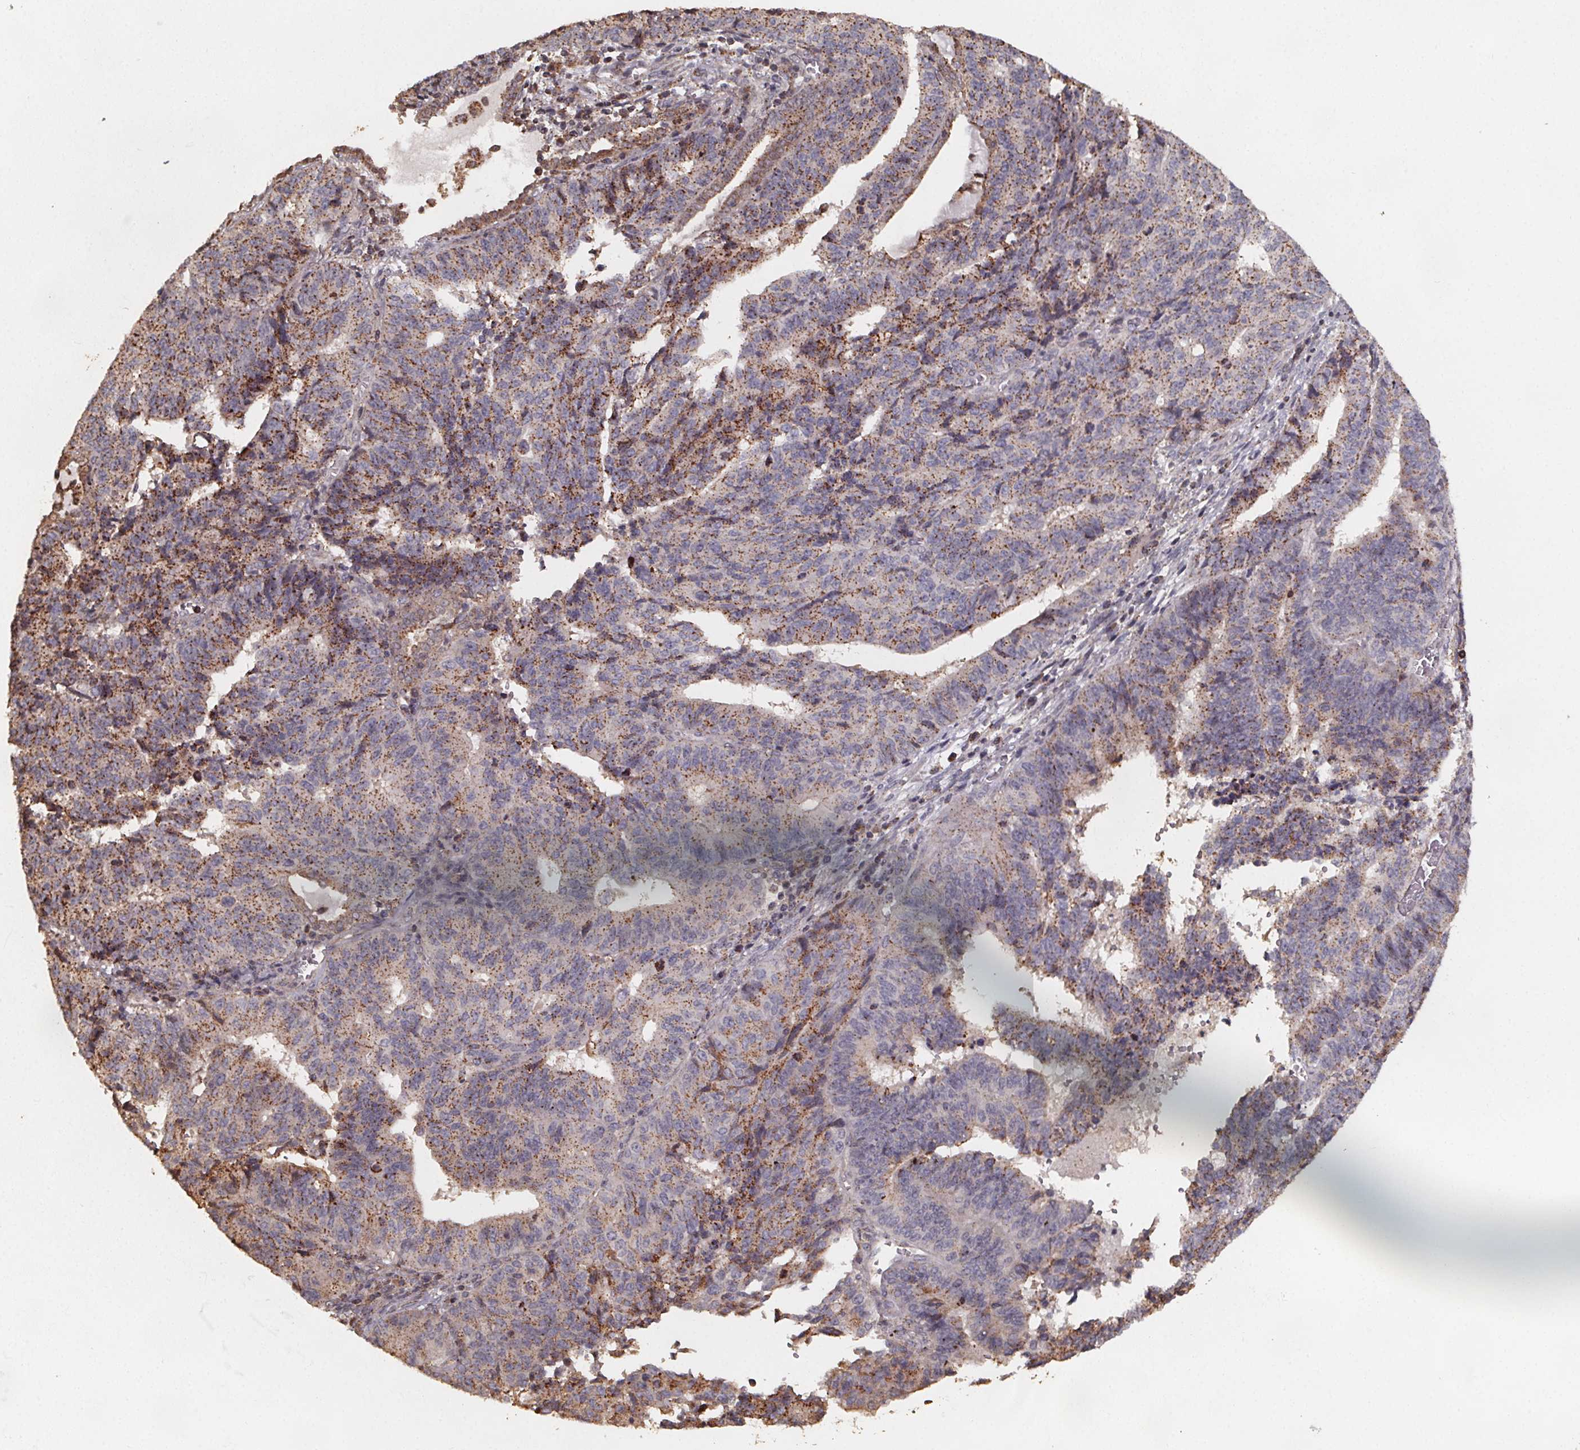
{"staining": {"intensity": "moderate", "quantity": "25%-75%", "location": "cytoplasmic/membranous"}, "tissue": "endometrial cancer", "cell_type": "Tumor cells", "image_type": "cancer", "snomed": [{"axis": "morphology", "description": "Adenocarcinoma, NOS"}, {"axis": "topography", "description": "Endometrium"}], "caption": "Endometrial cancer tissue exhibits moderate cytoplasmic/membranous staining in about 25%-75% of tumor cells", "gene": "ZNF879", "patient": {"sex": "female", "age": 65}}